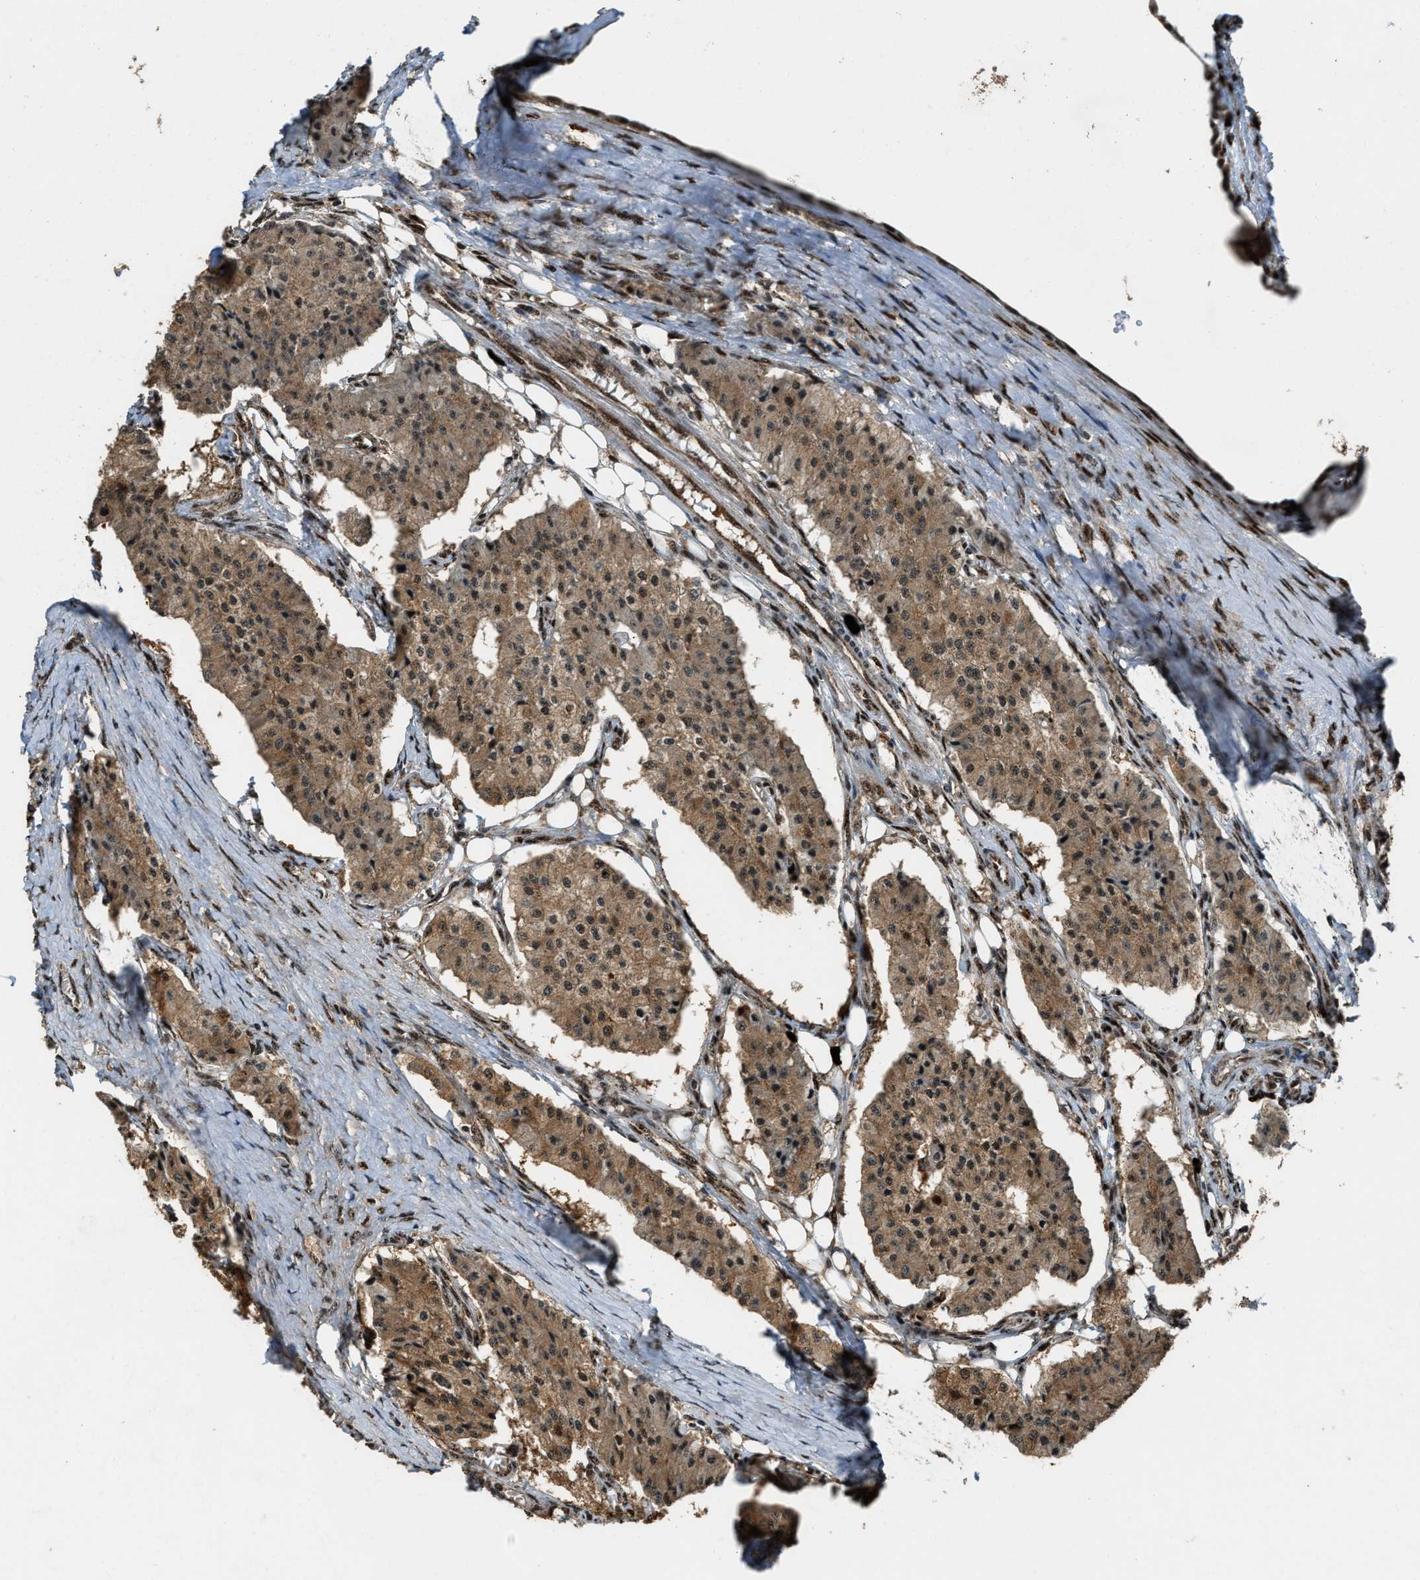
{"staining": {"intensity": "moderate", "quantity": ">75%", "location": "cytoplasmic/membranous,nuclear"}, "tissue": "carcinoid", "cell_type": "Tumor cells", "image_type": "cancer", "snomed": [{"axis": "morphology", "description": "Carcinoid, malignant, NOS"}, {"axis": "topography", "description": "Colon"}], "caption": "IHC staining of carcinoid (malignant), which demonstrates medium levels of moderate cytoplasmic/membranous and nuclear staining in about >75% of tumor cells indicating moderate cytoplasmic/membranous and nuclear protein positivity. The staining was performed using DAB (brown) for protein detection and nuclei were counterstained in hematoxylin (blue).", "gene": "ZNF687", "patient": {"sex": "female", "age": 52}}